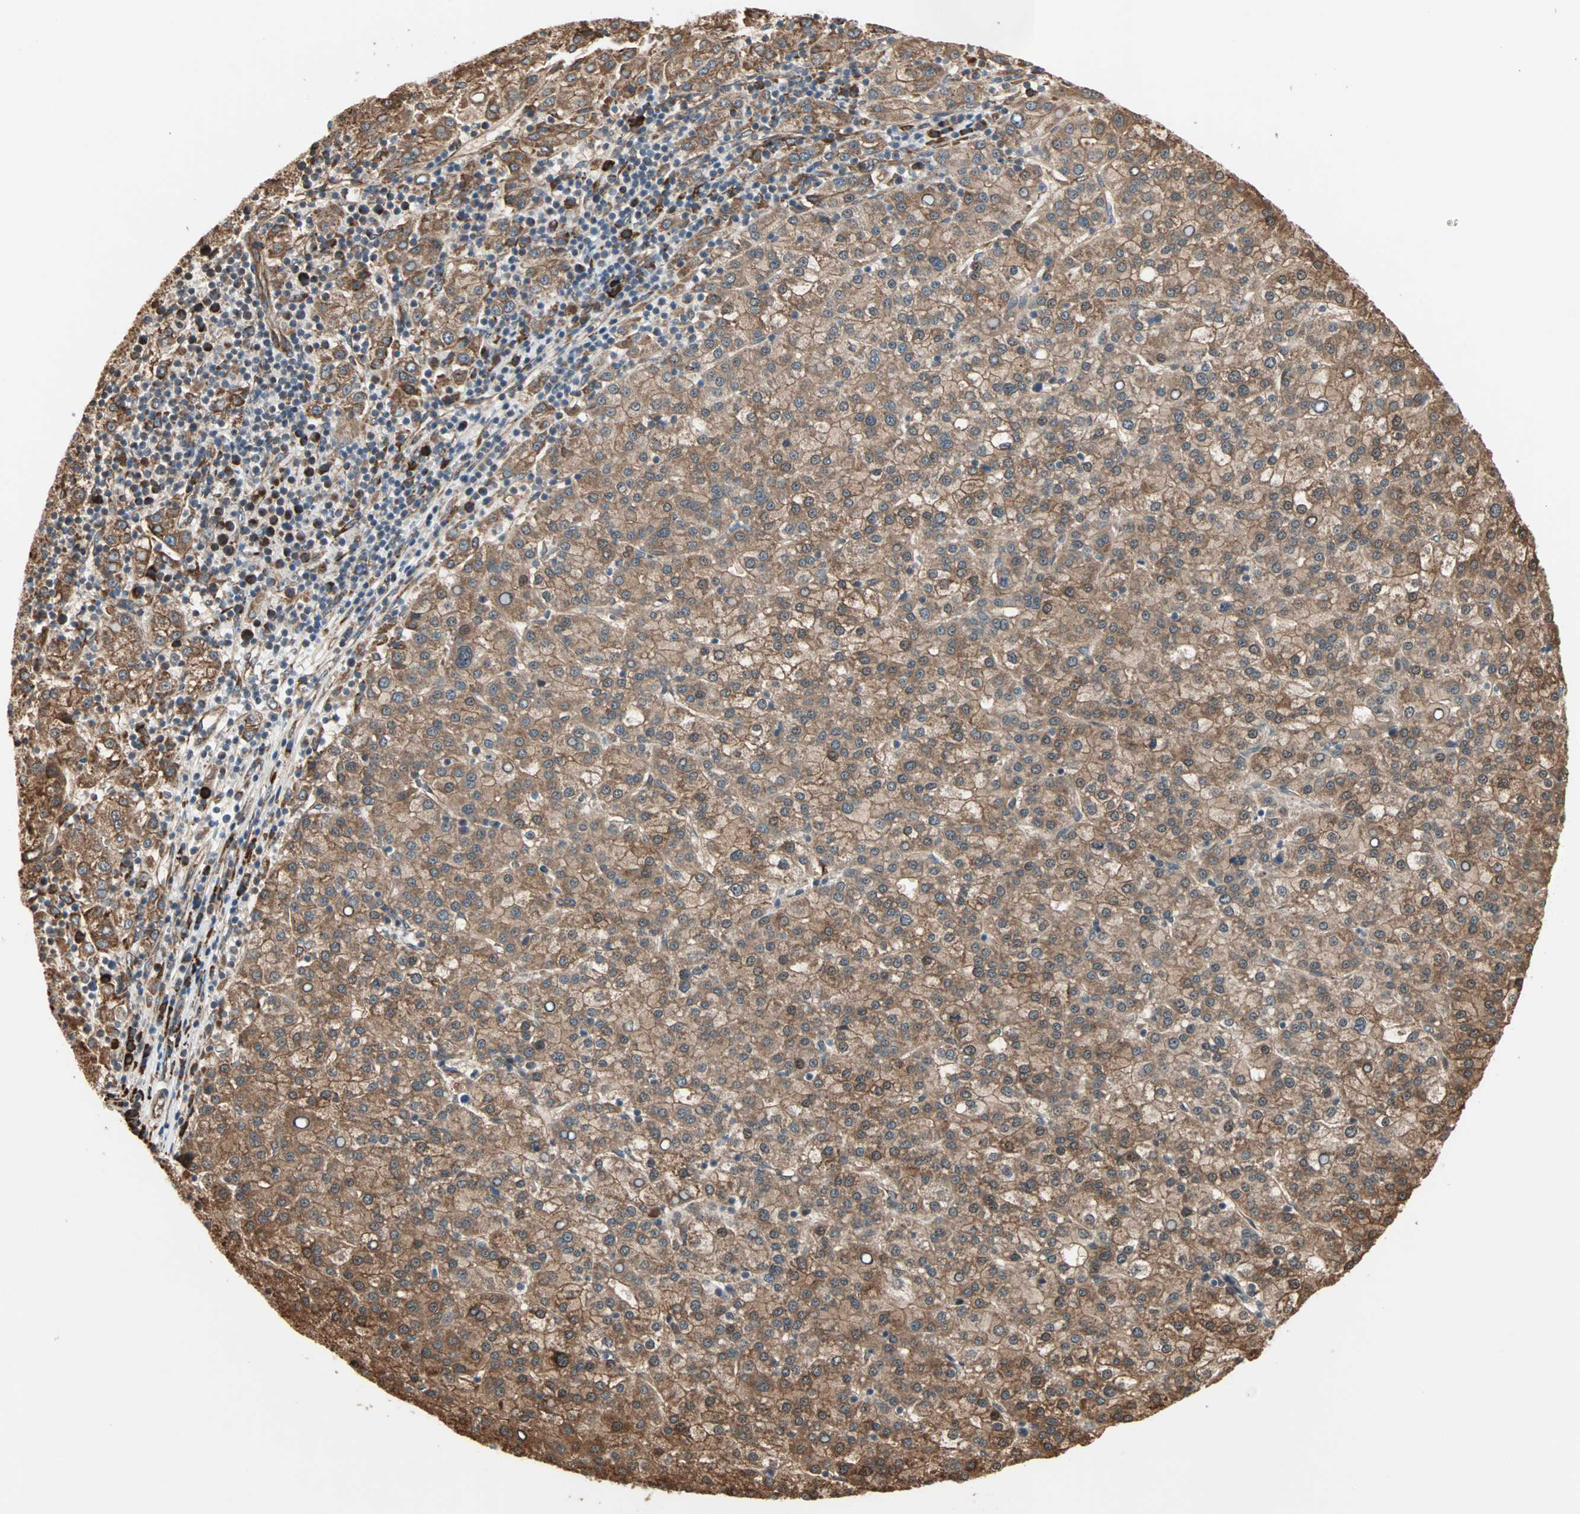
{"staining": {"intensity": "moderate", "quantity": ">75%", "location": "cytoplasmic/membranous"}, "tissue": "liver cancer", "cell_type": "Tumor cells", "image_type": "cancer", "snomed": [{"axis": "morphology", "description": "Carcinoma, Hepatocellular, NOS"}, {"axis": "topography", "description": "Liver"}], "caption": "This image displays immunohistochemistry staining of hepatocellular carcinoma (liver), with medium moderate cytoplasmic/membranous expression in about >75% of tumor cells.", "gene": "P4HA1", "patient": {"sex": "female", "age": 58}}